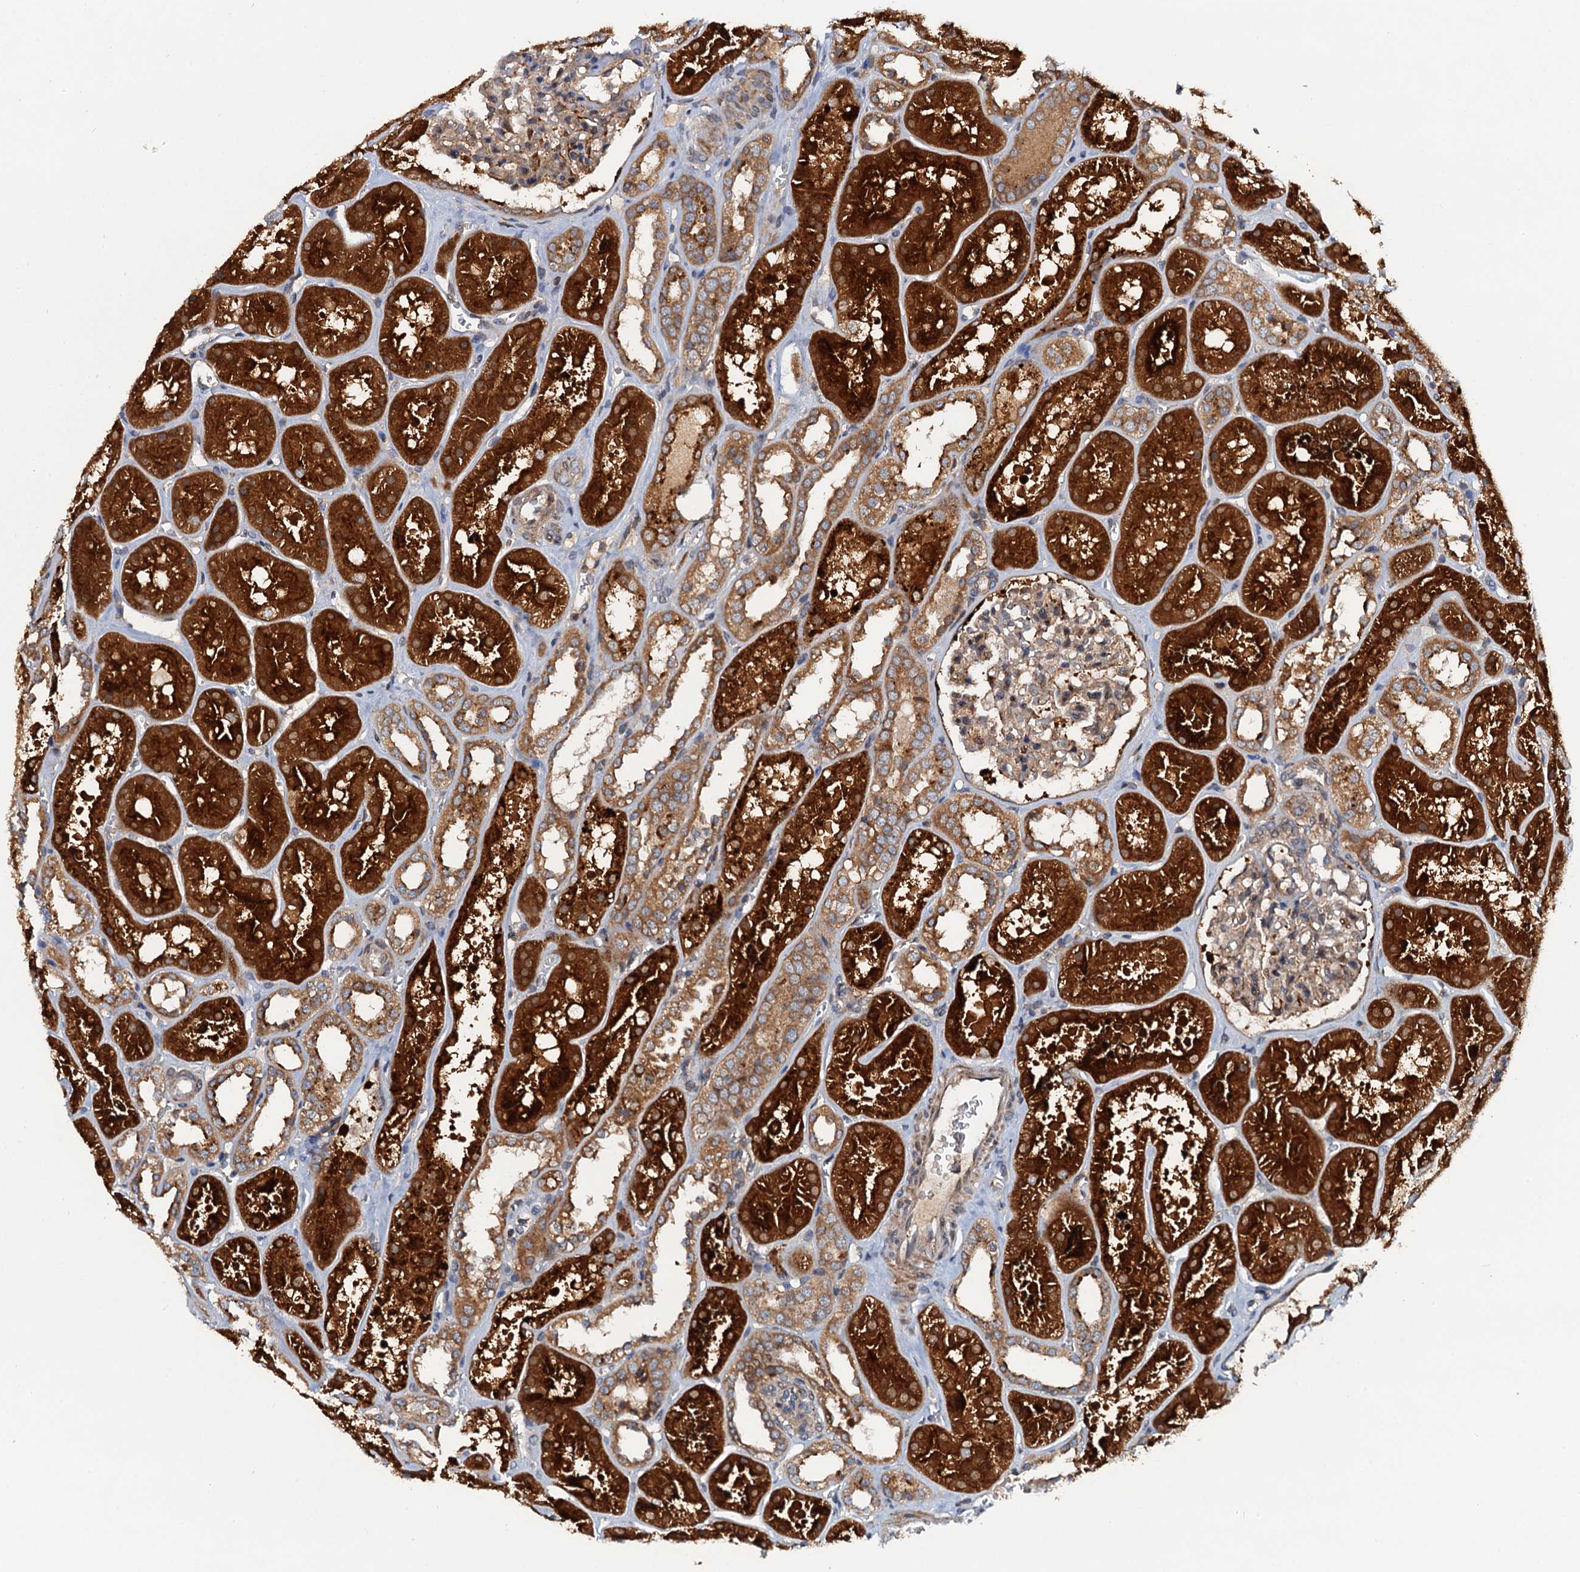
{"staining": {"intensity": "moderate", "quantity": "<25%", "location": "cytoplasmic/membranous"}, "tissue": "kidney", "cell_type": "Cells in glomeruli", "image_type": "normal", "snomed": [{"axis": "morphology", "description": "Normal tissue, NOS"}, {"axis": "topography", "description": "Kidney"}], "caption": "Immunohistochemistry photomicrograph of normal kidney: kidney stained using immunohistochemistry exhibits low levels of moderate protein expression localized specifically in the cytoplasmic/membranous of cells in glomeruli, appearing as a cytoplasmic/membranous brown color.", "gene": "EFL1", "patient": {"sex": "female", "age": 41}}